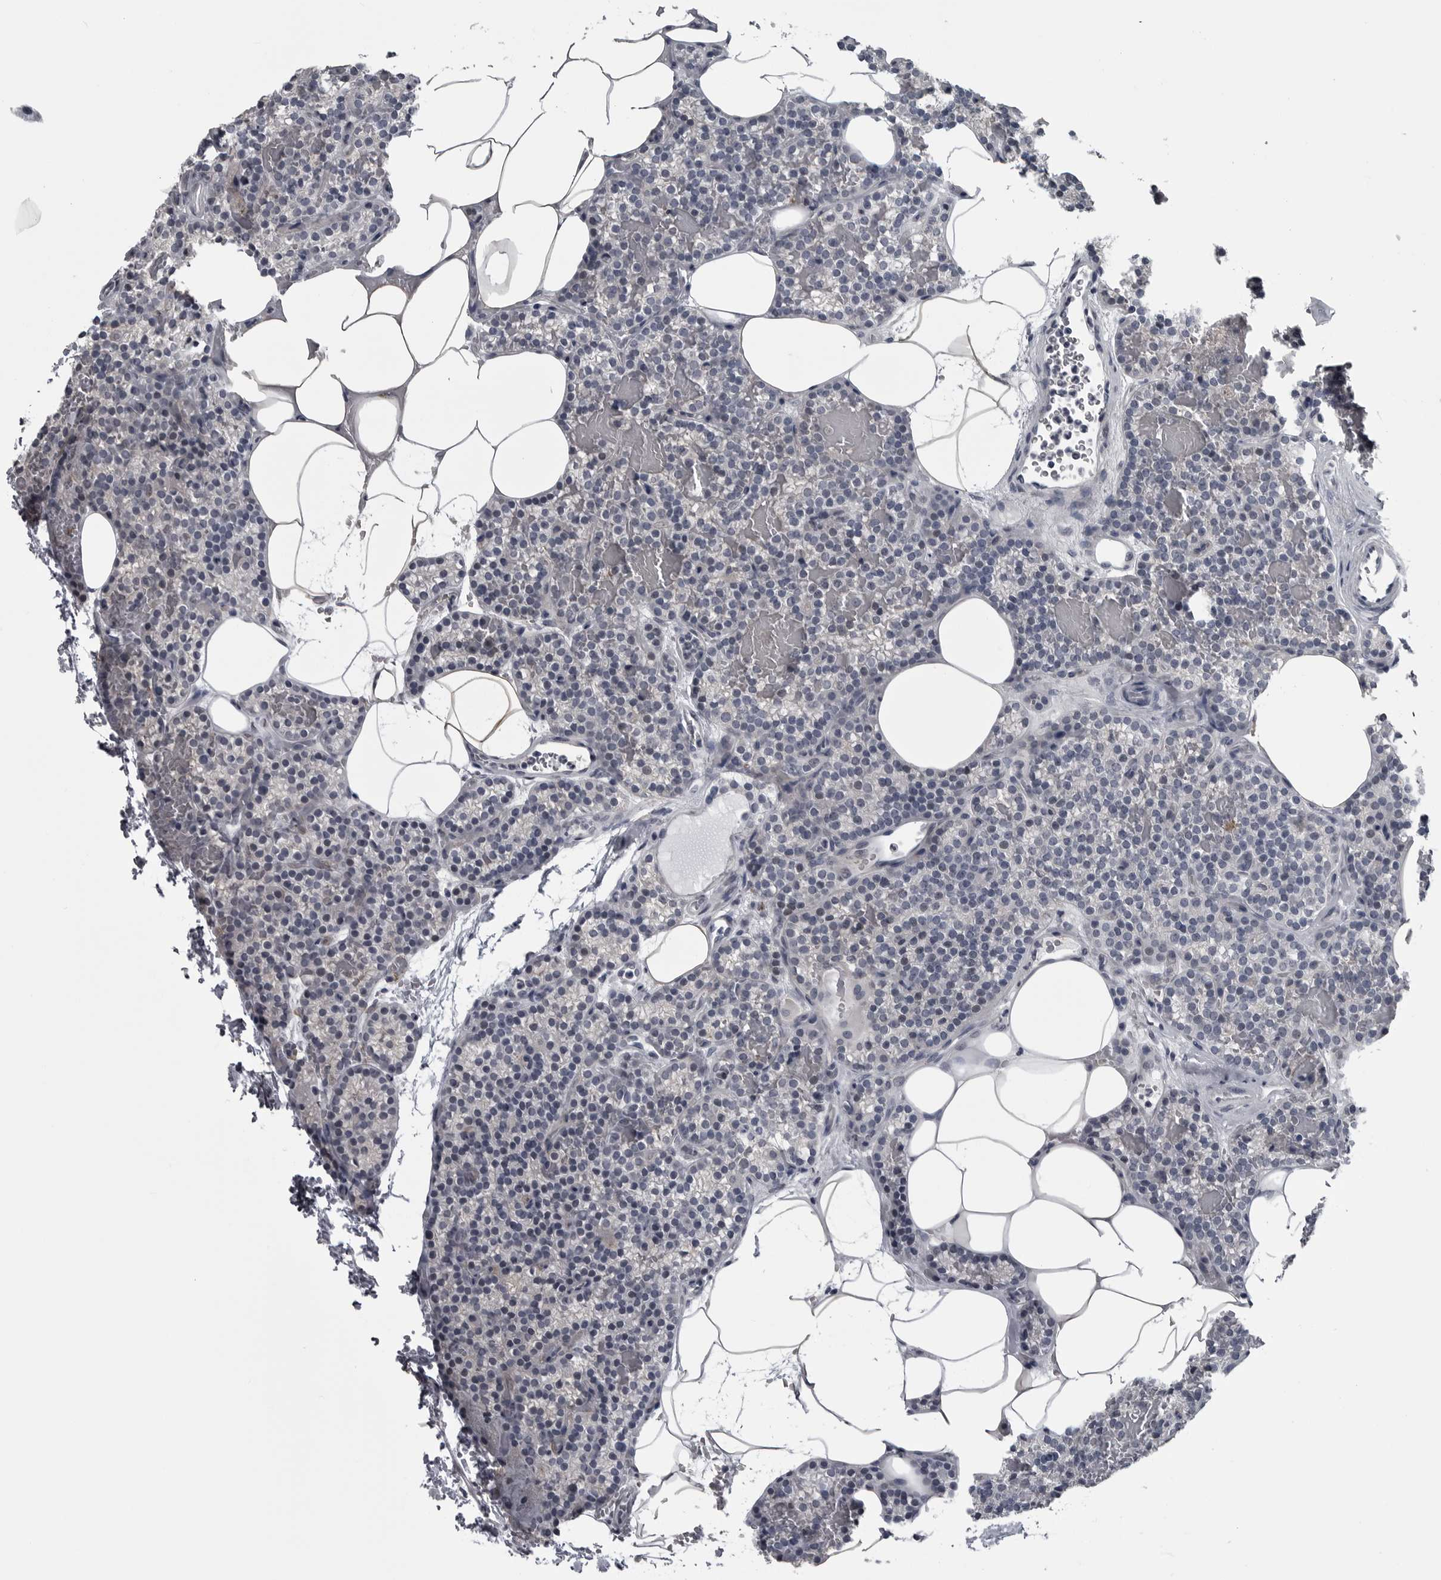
{"staining": {"intensity": "negative", "quantity": "none", "location": "none"}, "tissue": "parathyroid gland", "cell_type": "Glandular cells", "image_type": "normal", "snomed": [{"axis": "morphology", "description": "Normal tissue, NOS"}, {"axis": "topography", "description": "Parathyroid gland"}], "caption": "This is a photomicrograph of immunohistochemistry (IHC) staining of benign parathyroid gland, which shows no positivity in glandular cells.", "gene": "LYSMD1", "patient": {"sex": "male", "age": 58}}